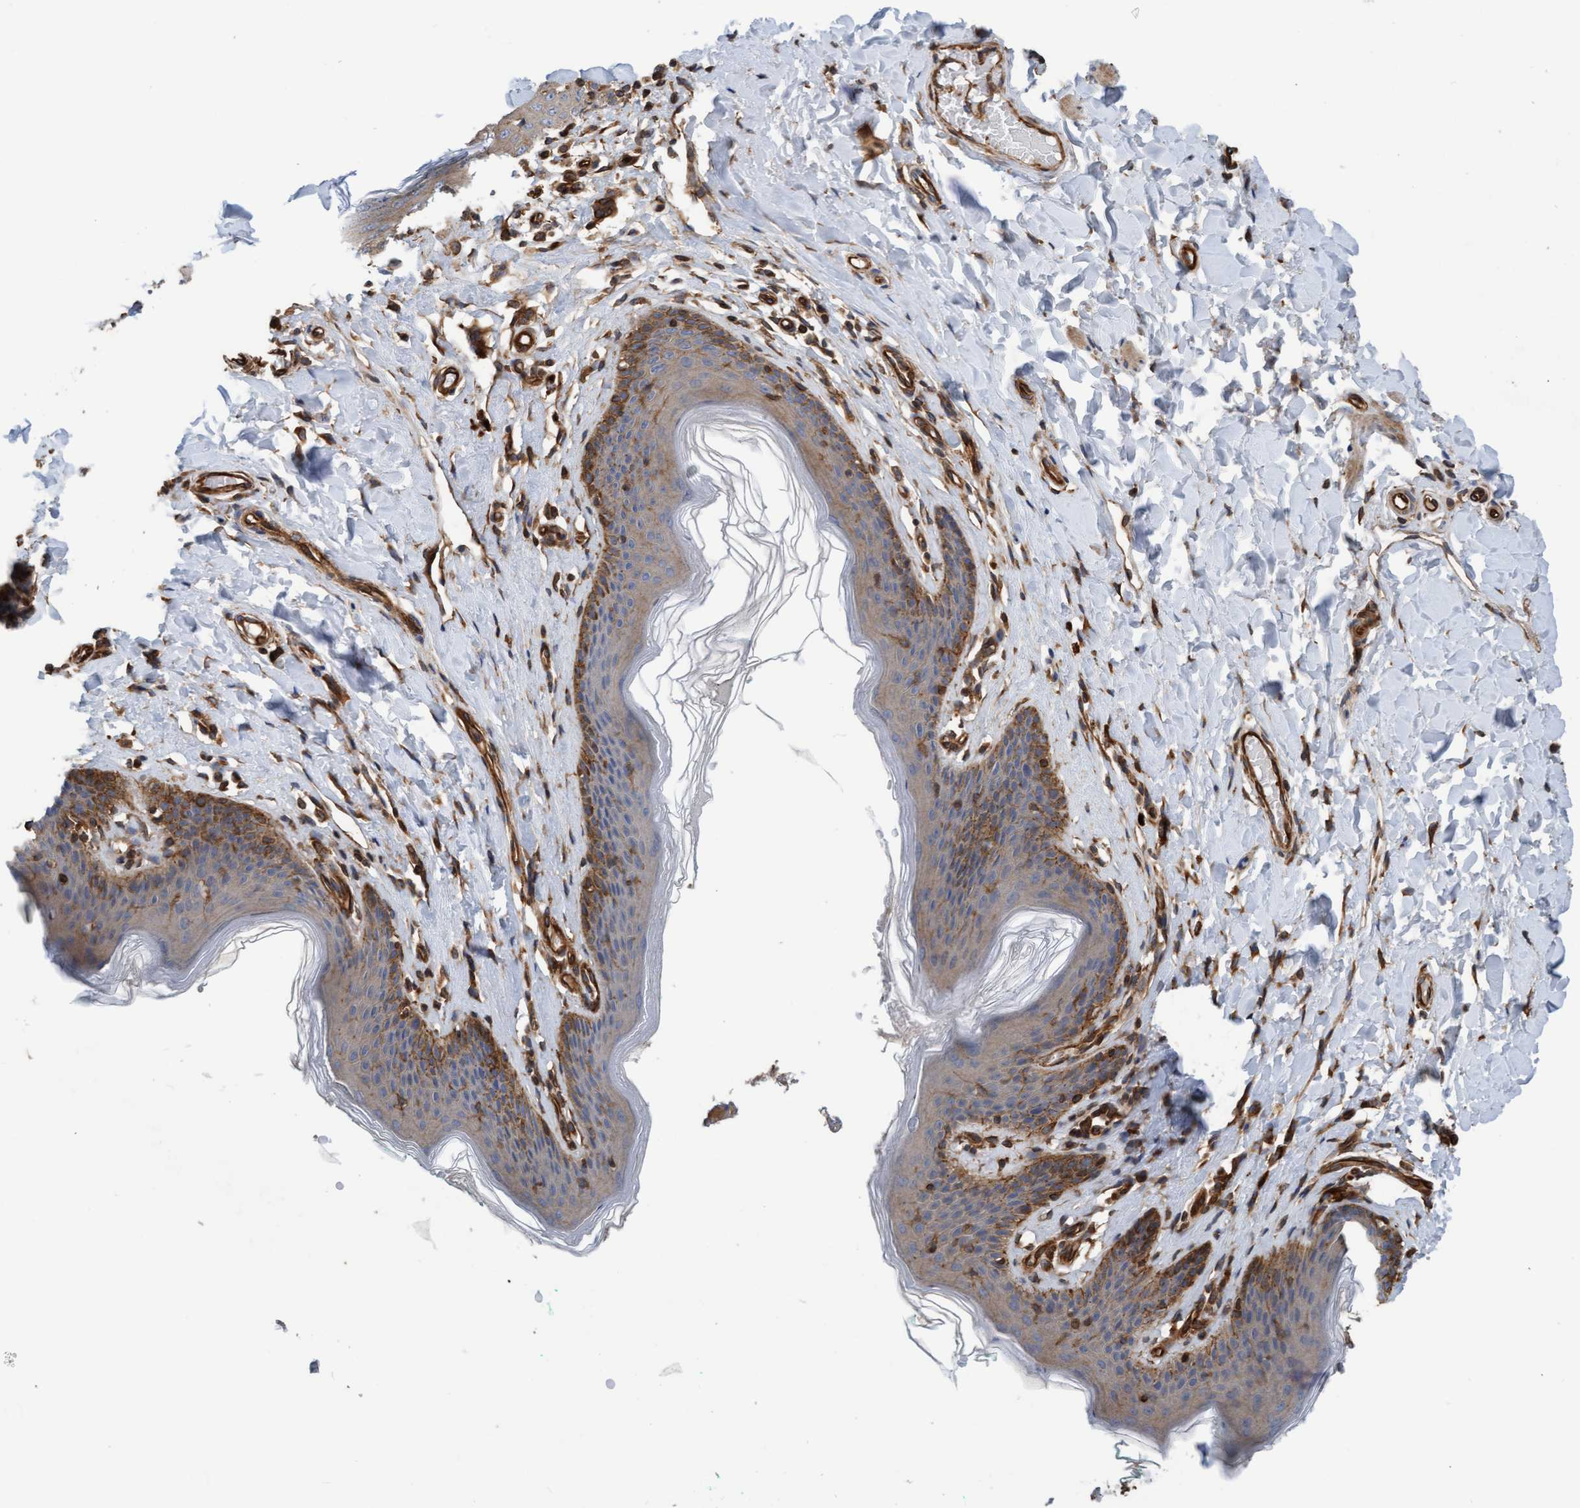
{"staining": {"intensity": "moderate", "quantity": ">75%", "location": "cytoplasmic/membranous"}, "tissue": "skin", "cell_type": "Epidermal cells", "image_type": "normal", "snomed": [{"axis": "morphology", "description": "Normal tissue, NOS"}, {"axis": "topography", "description": "Vulva"}], "caption": "Moderate cytoplasmic/membranous protein positivity is appreciated in approximately >75% of epidermal cells in skin. The protein is shown in brown color, while the nuclei are stained blue.", "gene": "STXBP4", "patient": {"sex": "female", "age": 66}}